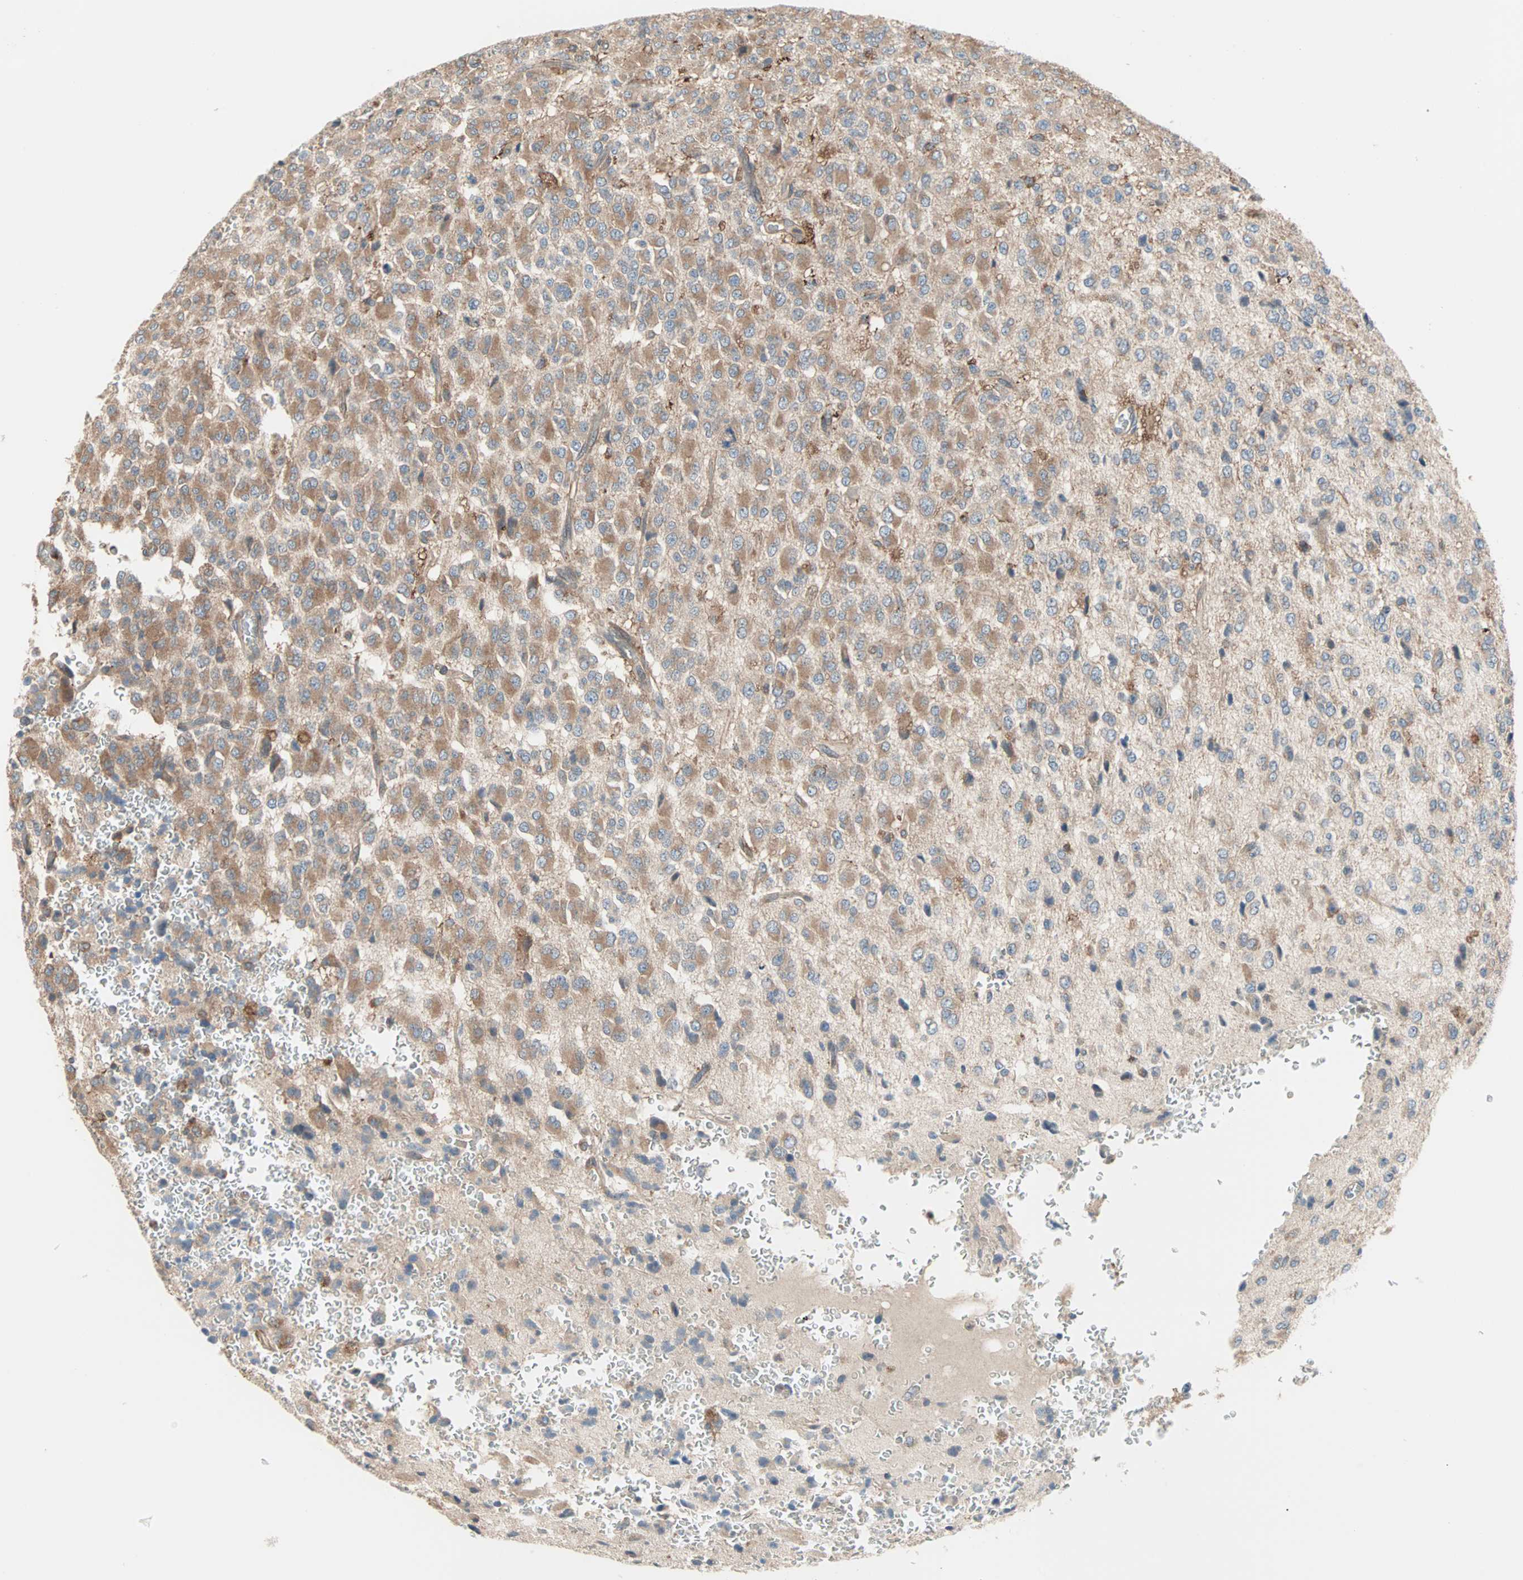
{"staining": {"intensity": "moderate", "quantity": ">75%", "location": "cytoplasmic/membranous"}, "tissue": "glioma", "cell_type": "Tumor cells", "image_type": "cancer", "snomed": [{"axis": "morphology", "description": "Glioma, malignant, High grade"}, {"axis": "topography", "description": "pancreas cauda"}], "caption": "Protein positivity by IHC exhibits moderate cytoplasmic/membranous expression in approximately >75% of tumor cells in malignant glioma (high-grade).", "gene": "SAR1A", "patient": {"sex": "male", "age": 60}}